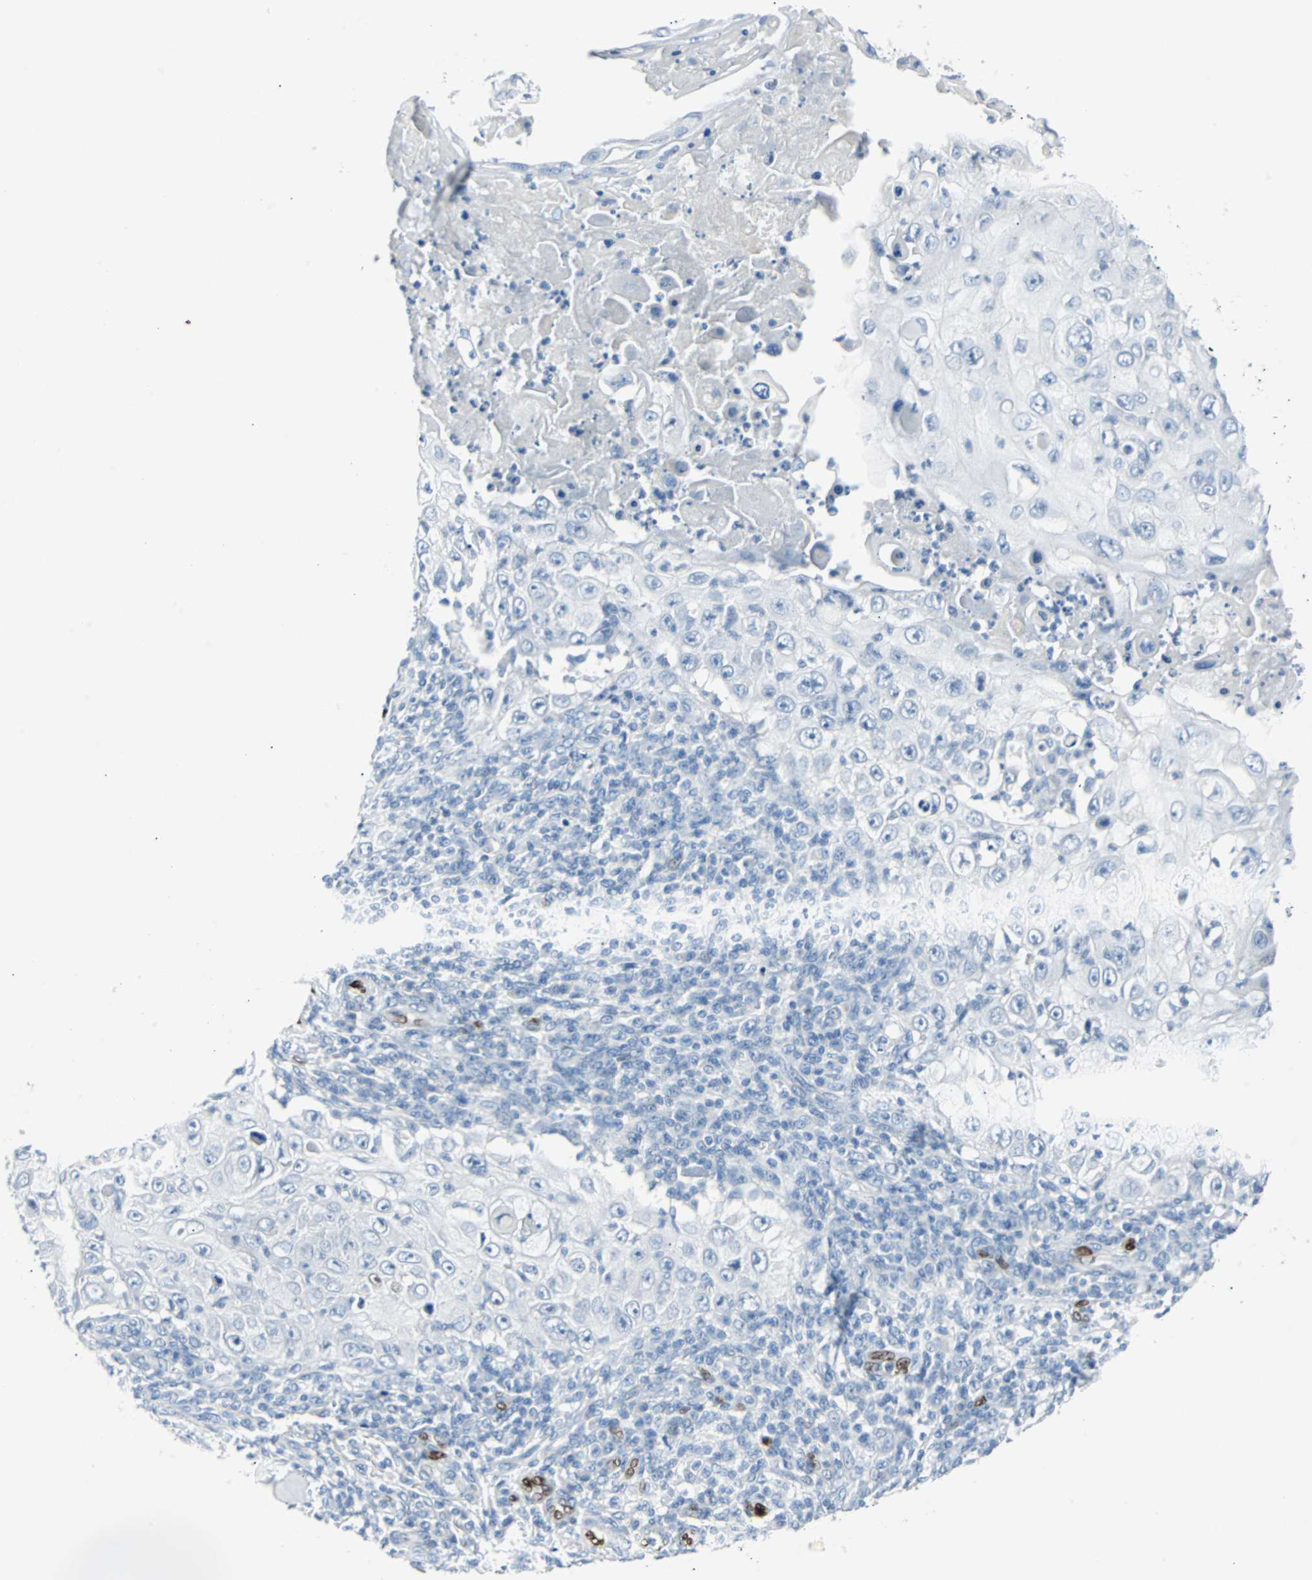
{"staining": {"intensity": "negative", "quantity": "none", "location": "none"}, "tissue": "skin cancer", "cell_type": "Tumor cells", "image_type": "cancer", "snomed": [{"axis": "morphology", "description": "Squamous cell carcinoma, NOS"}, {"axis": "topography", "description": "Skin"}], "caption": "Skin squamous cell carcinoma was stained to show a protein in brown. There is no significant positivity in tumor cells. (Stains: DAB (3,3'-diaminobenzidine) immunohistochemistry (IHC) with hematoxylin counter stain, Microscopy: brightfield microscopy at high magnification).", "gene": "IL33", "patient": {"sex": "male", "age": 86}}